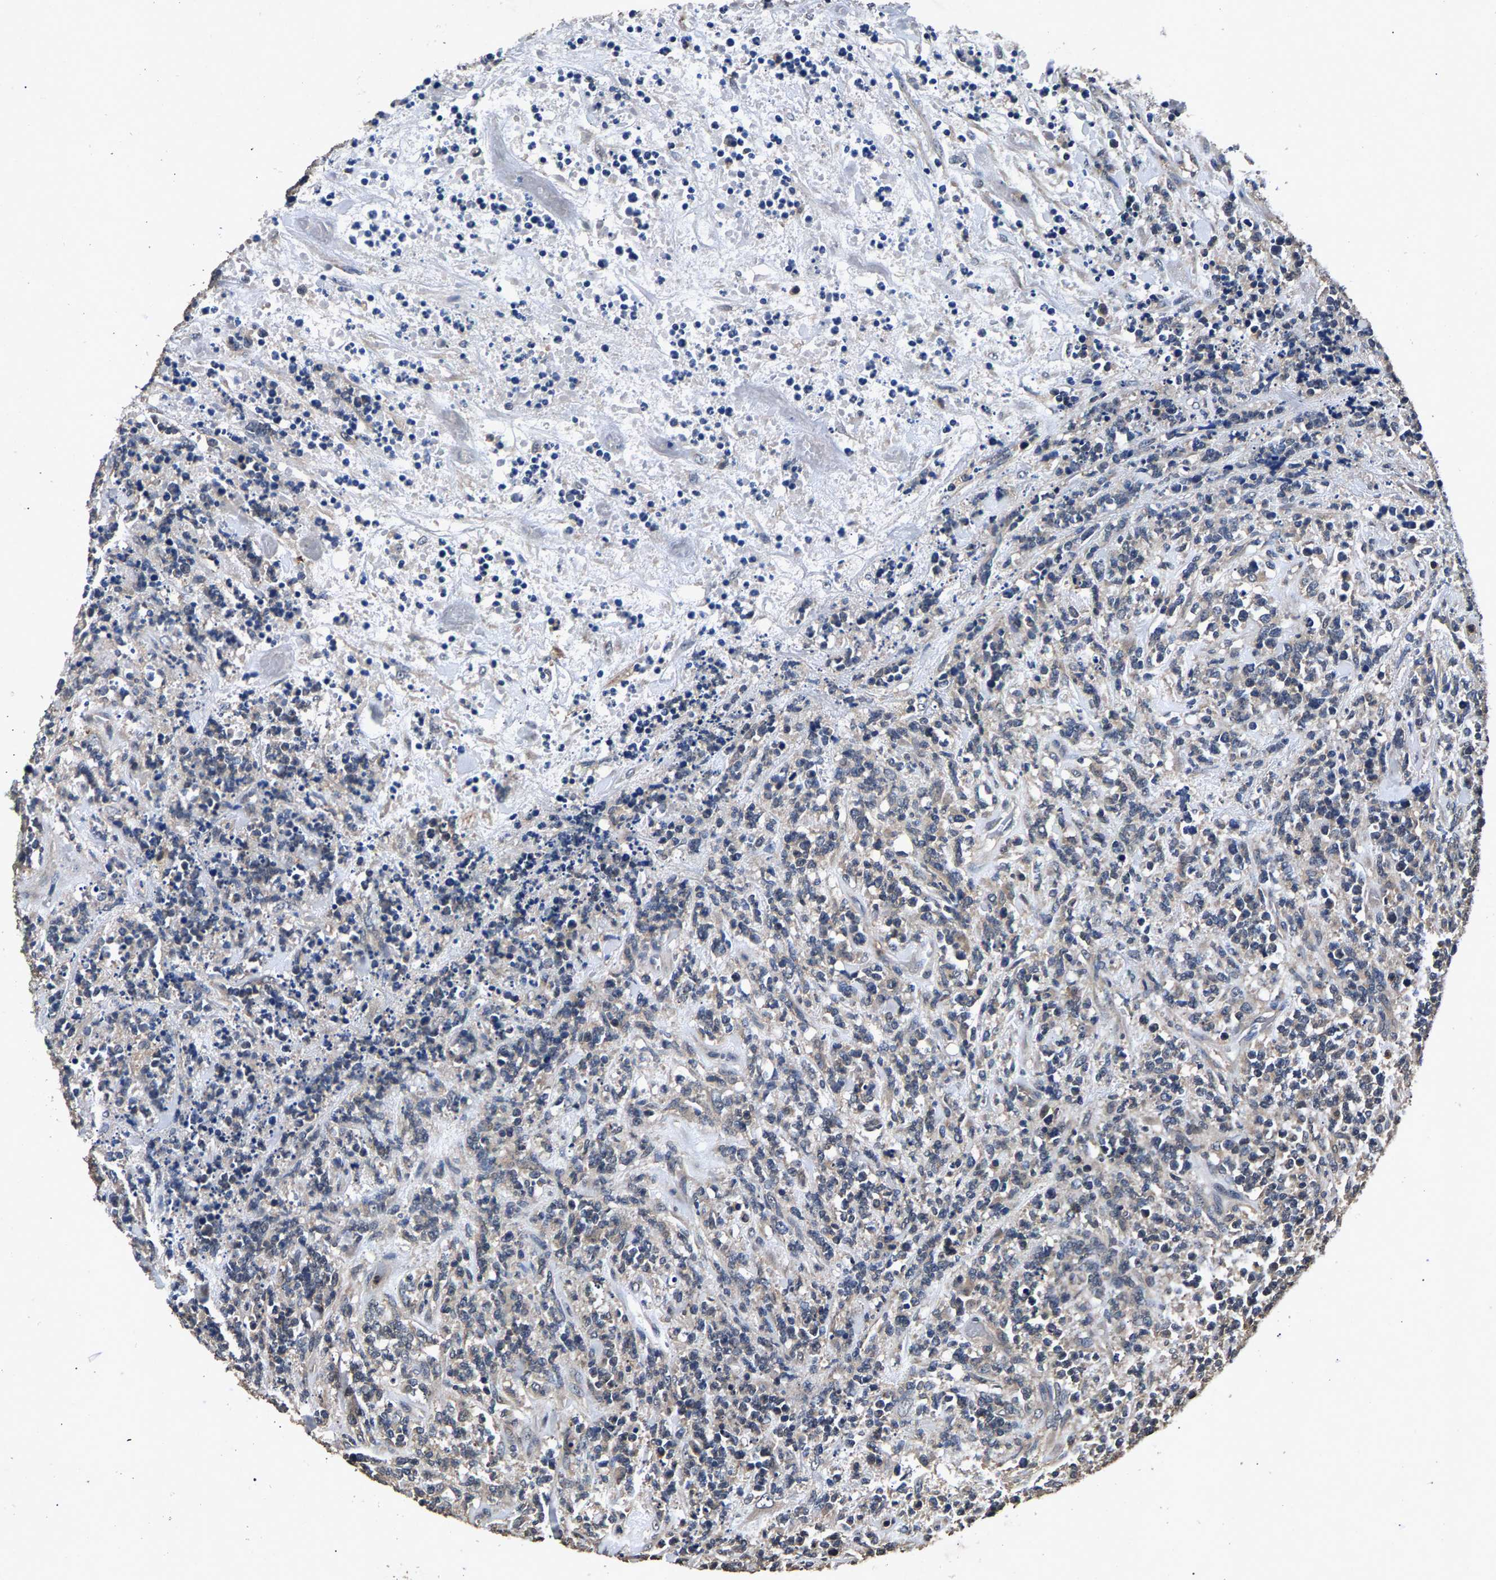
{"staining": {"intensity": "negative", "quantity": "none", "location": "none"}, "tissue": "lymphoma", "cell_type": "Tumor cells", "image_type": "cancer", "snomed": [{"axis": "morphology", "description": "Malignant lymphoma, non-Hodgkin's type, High grade"}, {"axis": "topography", "description": "Soft tissue"}], "caption": "A micrograph of lymphoma stained for a protein shows no brown staining in tumor cells.", "gene": "PPP1CC", "patient": {"sex": "male", "age": 18}}